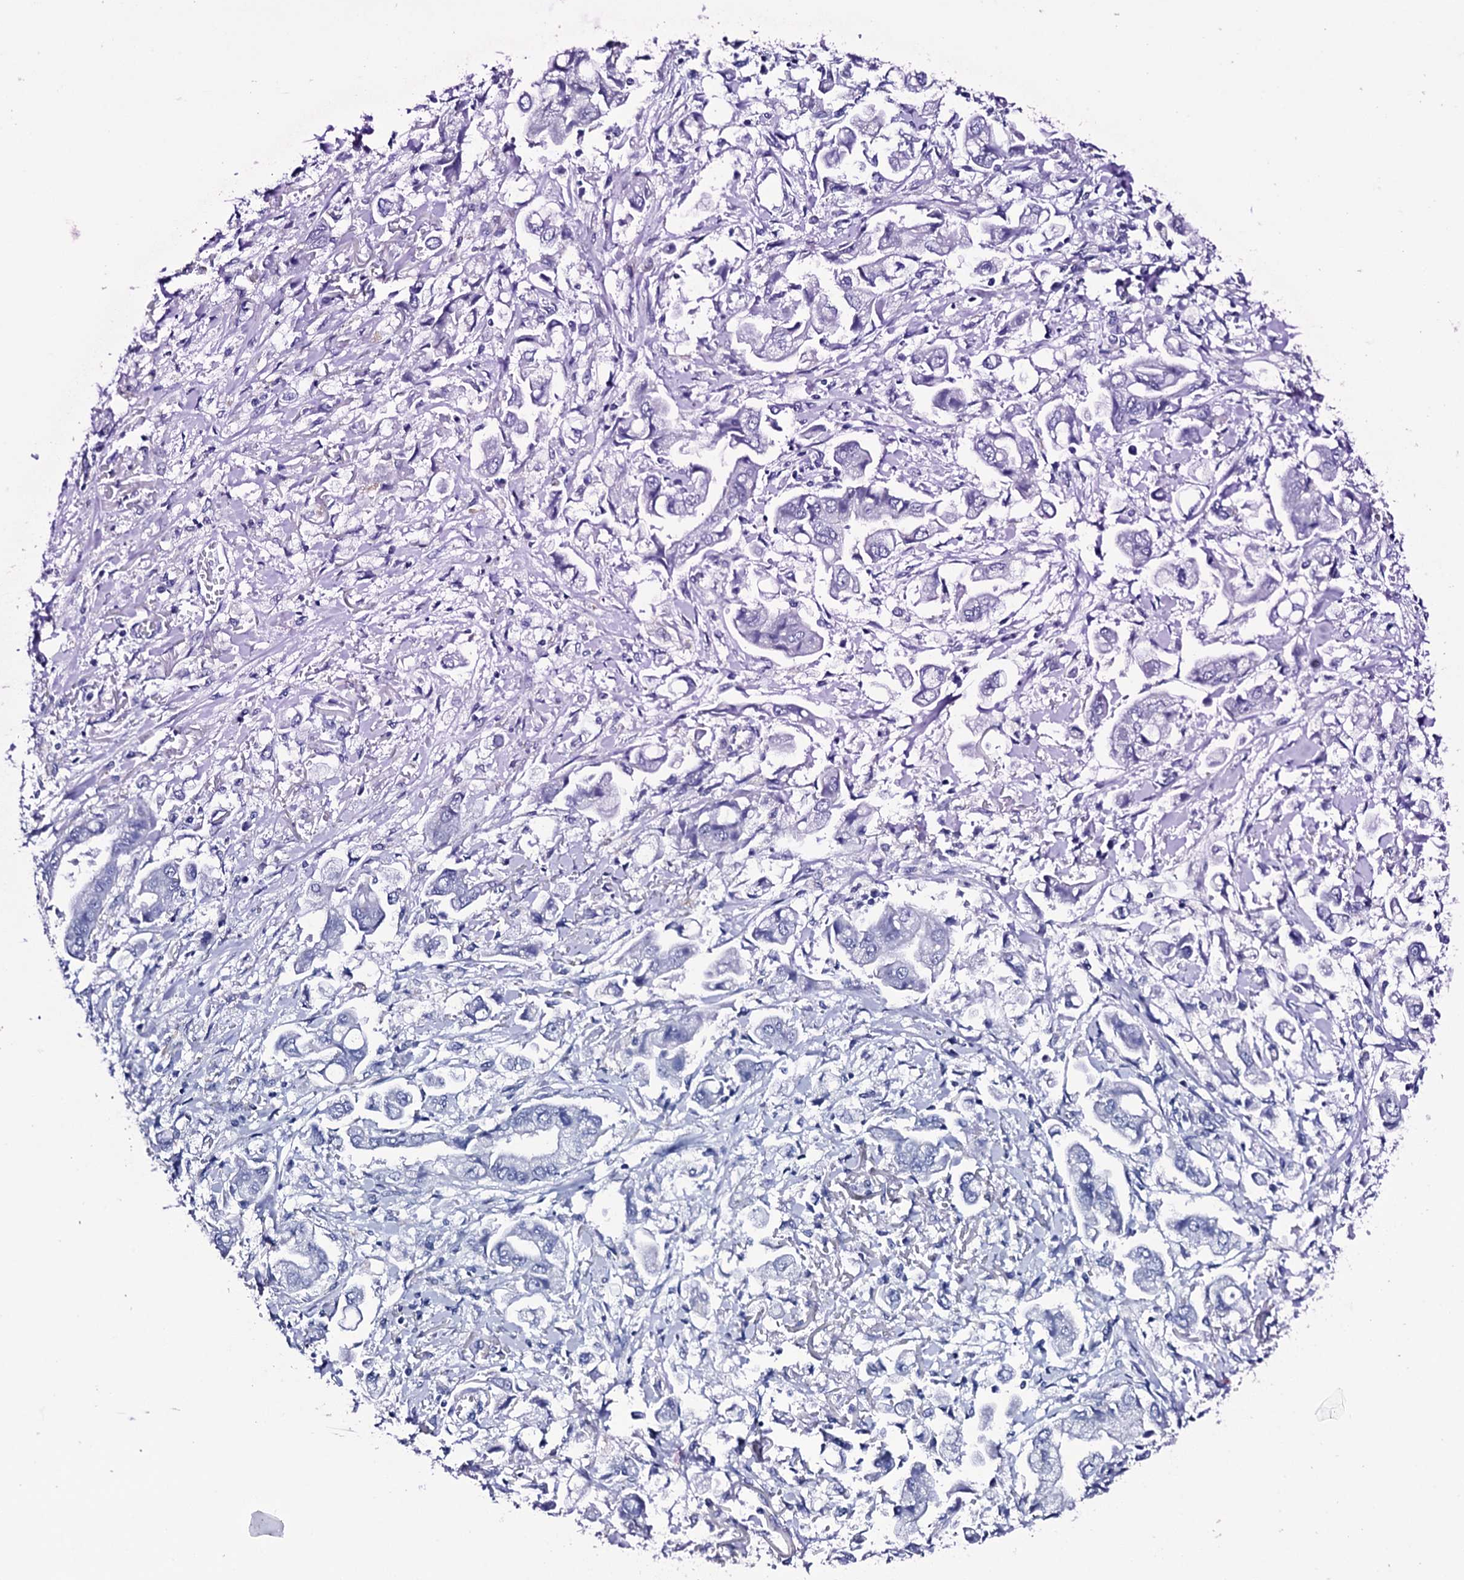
{"staining": {"intensity": "negative", "quantity": "none", "location": "none"}, "tissue": "stomach cancer", "cell_type": "Tumor cells", "image_type": "cancer", "snomed": [{"axis": "morphology", "description": "Adenocarcinoma, NOS"}, {"axis": "topography", "description": "Stomach"}], "caption": "Immunohistochemical staining of stomach adenocarcinoma demonstrates no significant staining in tumor cells. (Brightfield microscopy of DAB (3,3'-diaminobenzidine) immunohistochemistry at high magnification).", "gene": "ITPRID2", "patient": {"sex": "male", "age": 62}}